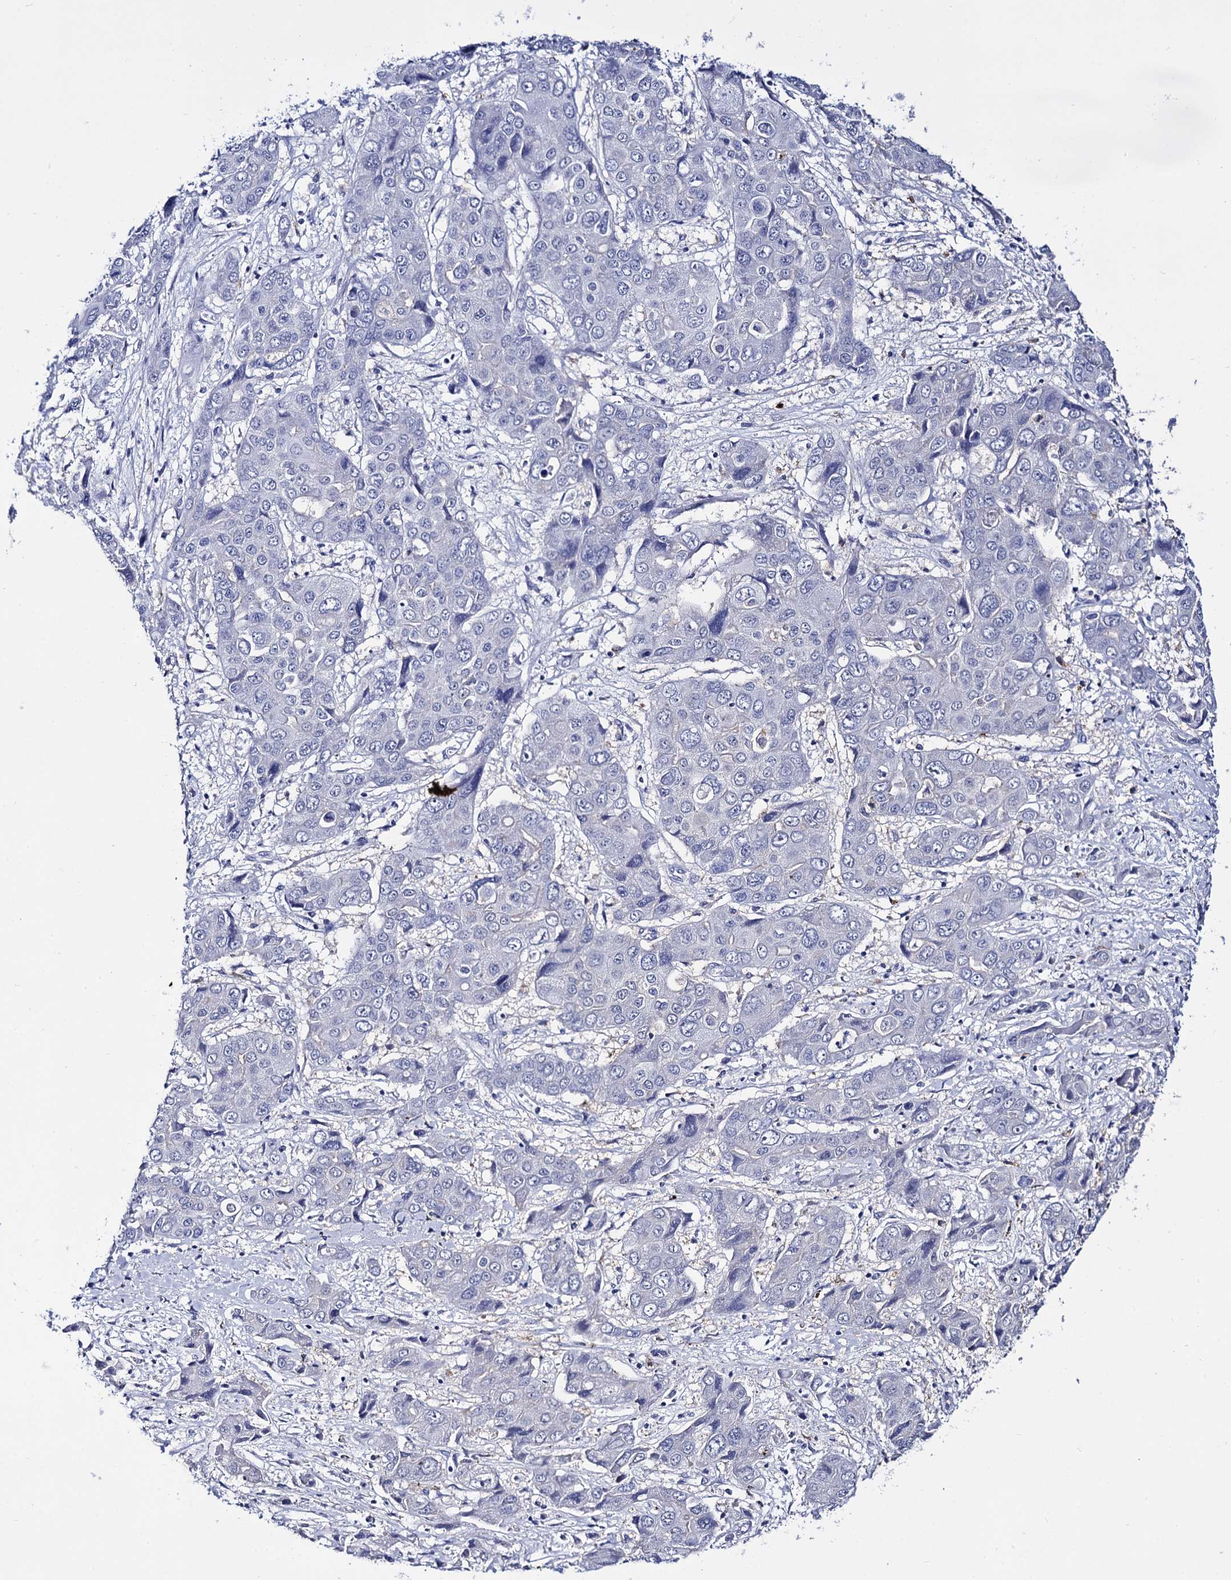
{"staining": {"intensity": "negative", "quantity": "none", "location": "none"}, "tissue": "liver cancer", "cell_type": "Tumor cells", "image_type": "cancer", "snomed": [{"axis": "morphology", "description": "Cholangiocarcinoma"}, {"axis": "topography", "description": "Liver"}], "caption": "An image of liver cholangiocarcinoma stained for a protein exhibits no brown staining in tumor cells. (DAB immunohistochemistry (IHC), high magnification).", "gene": "MICAL2", "patient": {"sex": "male", "age": 67}}